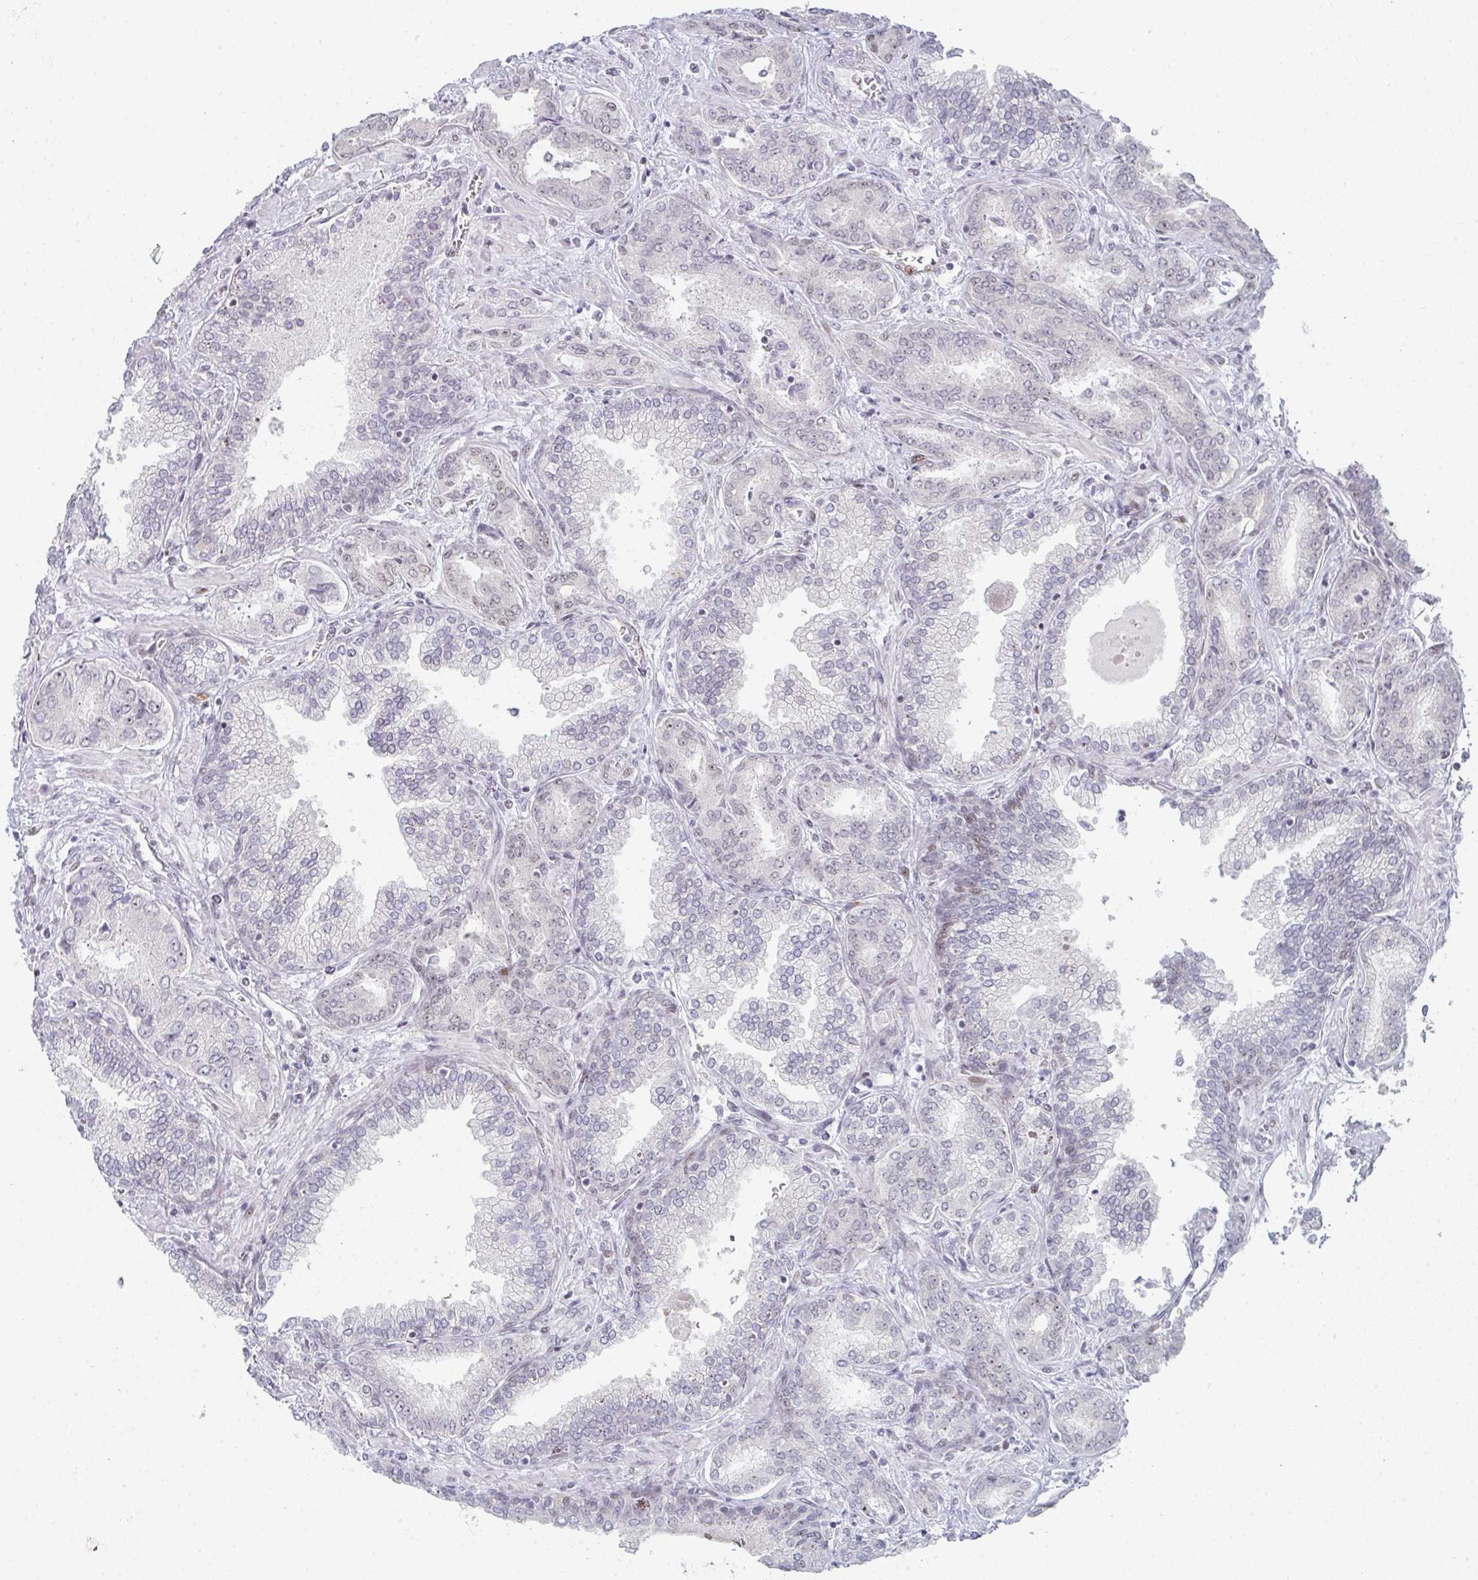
{"staining": {"intensity": "moderate", "quantity": "25%-75%", "location": "nuclear"}, "tissue": "prostate cancer", "cell_type": "Tumor cells", "image_type": "cancer", "snomed": [{"axis": "morphology", "description": "Adenocarcinoma, High grade"}, {"axis": "topography", "description": "Prostate"}], "caption": "DAB immunohistochemical staining of human prostate adenocarcinoma (high-grade) demonstrates moderate nuclear protein staining in approximately 25%-75% of tumor cells.", "gene": "POU2AF2", "patient": {"sex": "male", "age": 72}}